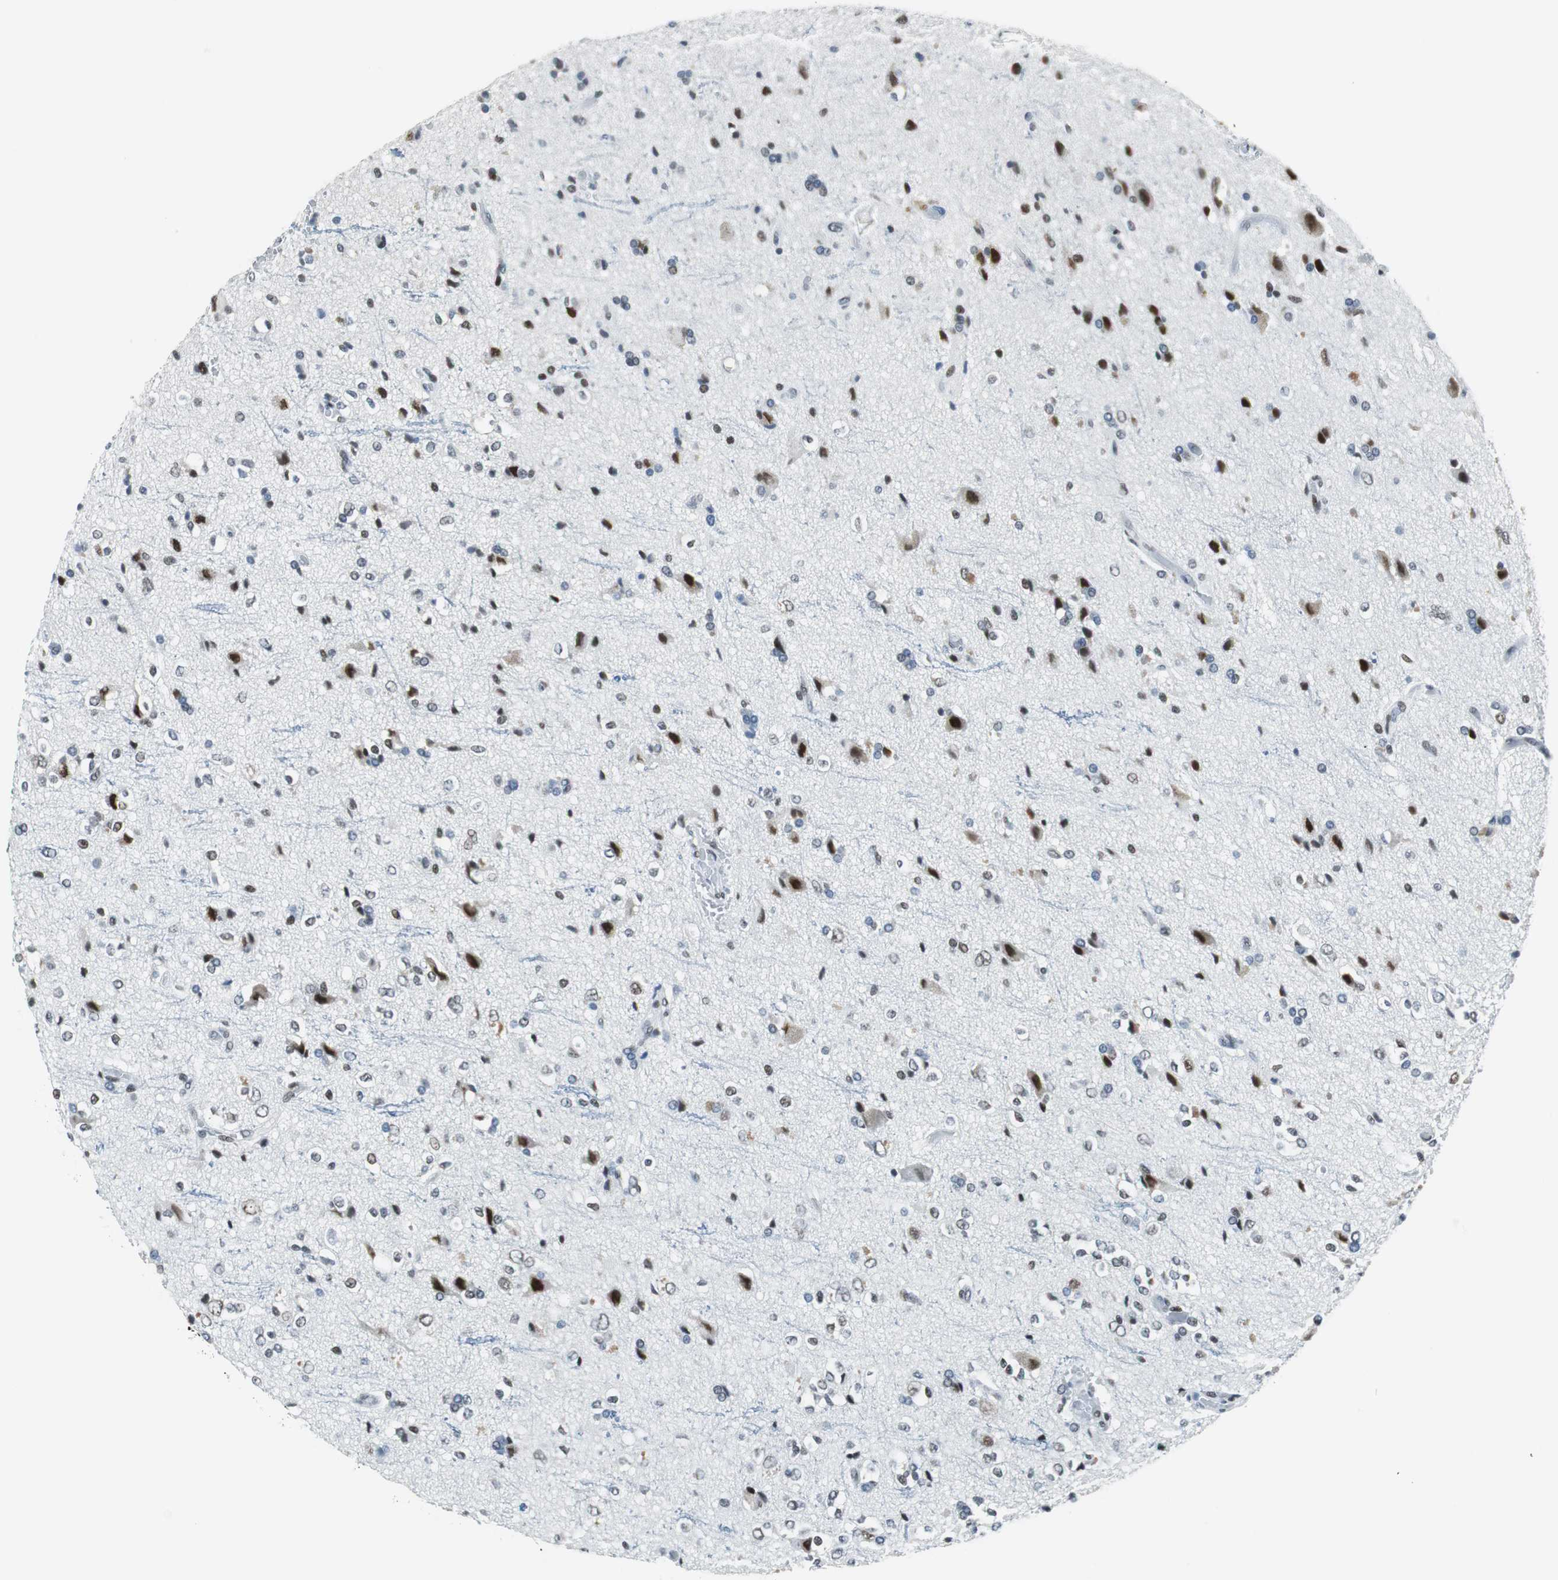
{"staining": {"intensity": "strong", "quantity": "<25%", "location": "nuclear"}, "tissue": "glioma", "cell_type": "Tumor cells", "image_type": "cancer", "snomed": [{"axis": "morphology", "description": "Glioma, malignant, High grade"}, {"axis": "topography", "description": "Brain"}], "caption": "Protein staining displays strong nuclear positivity in approximately <25% of tumor cells in glioma.", "gene": "HDAC3", "patient": {"sex": "male", "age": 47}}